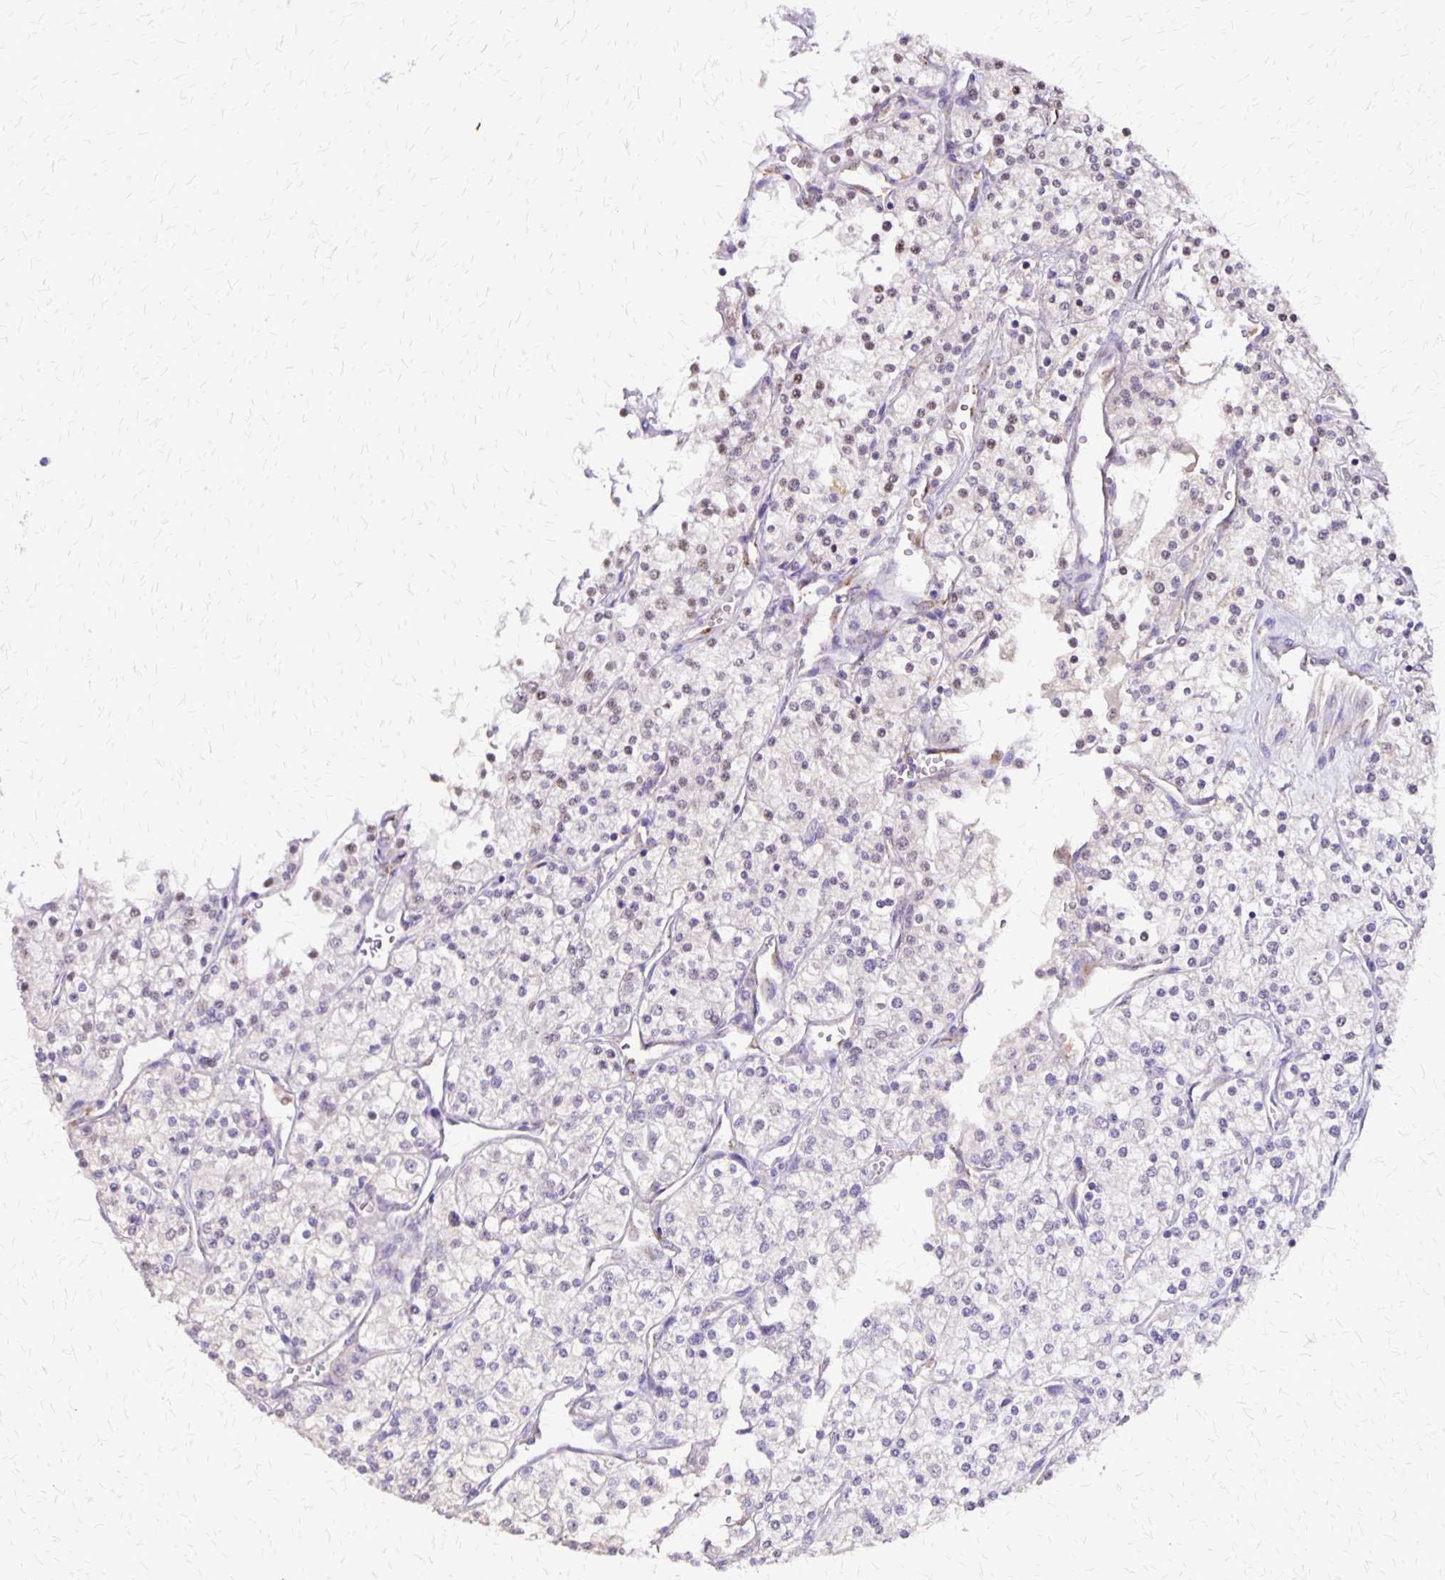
{"staining": {"intensity": "negative", "quantity": "none", "location": "none"}, "tissue": "renal cancer", "cell_type": "Tumor cells", "image_type": "cancer", "snomed": [{"axis": "morphology", "description": "Adenocarcinoma, NOS"}, {"axis": "topography", "description": "Kidney"}], "caption": "Renal cancer was stained to show a protein in brown. There is no significant positivity in tumor cells.", "gene": "SI", "patient": {"sex": "male", "age": 80}}